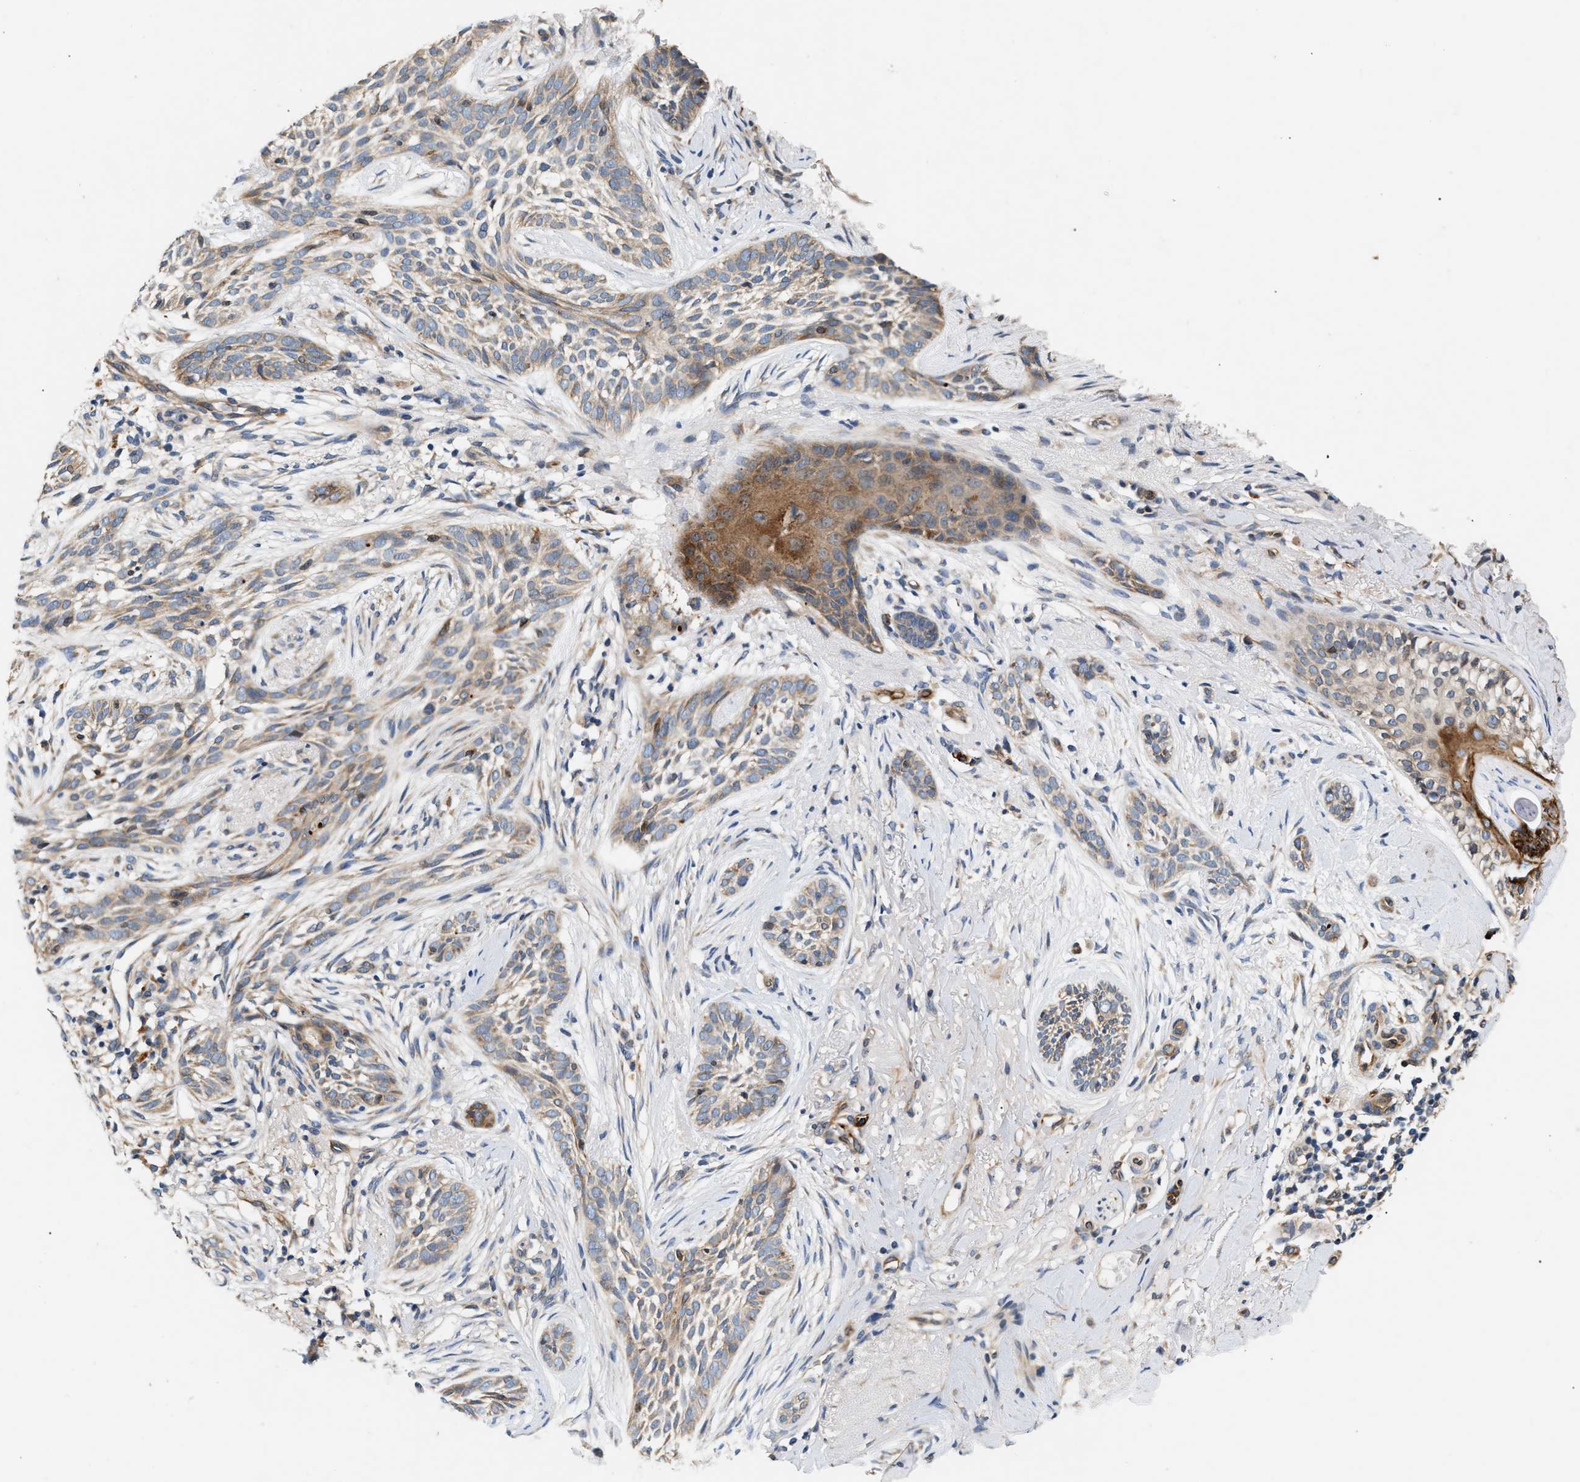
{"staining": {"intensity": "weak", "quantity": "<25%", "location": "cytoplasmic/membranous"}, "tissue": "skin cancer", "cell_type": "Tumor cells", "image_type": "cancer", "snomed": [{"axis": "morphology", "description": "Basal cell carcinoma"}, {"axis": "topography", "description": "Skin"}], "caption": "A histopathology image of skin basal cell carcinoma stained for a protein reveals no brown staining in tumor cells.", "gene": "IFT74", "patient": {"sex": "female", "age": 88}}